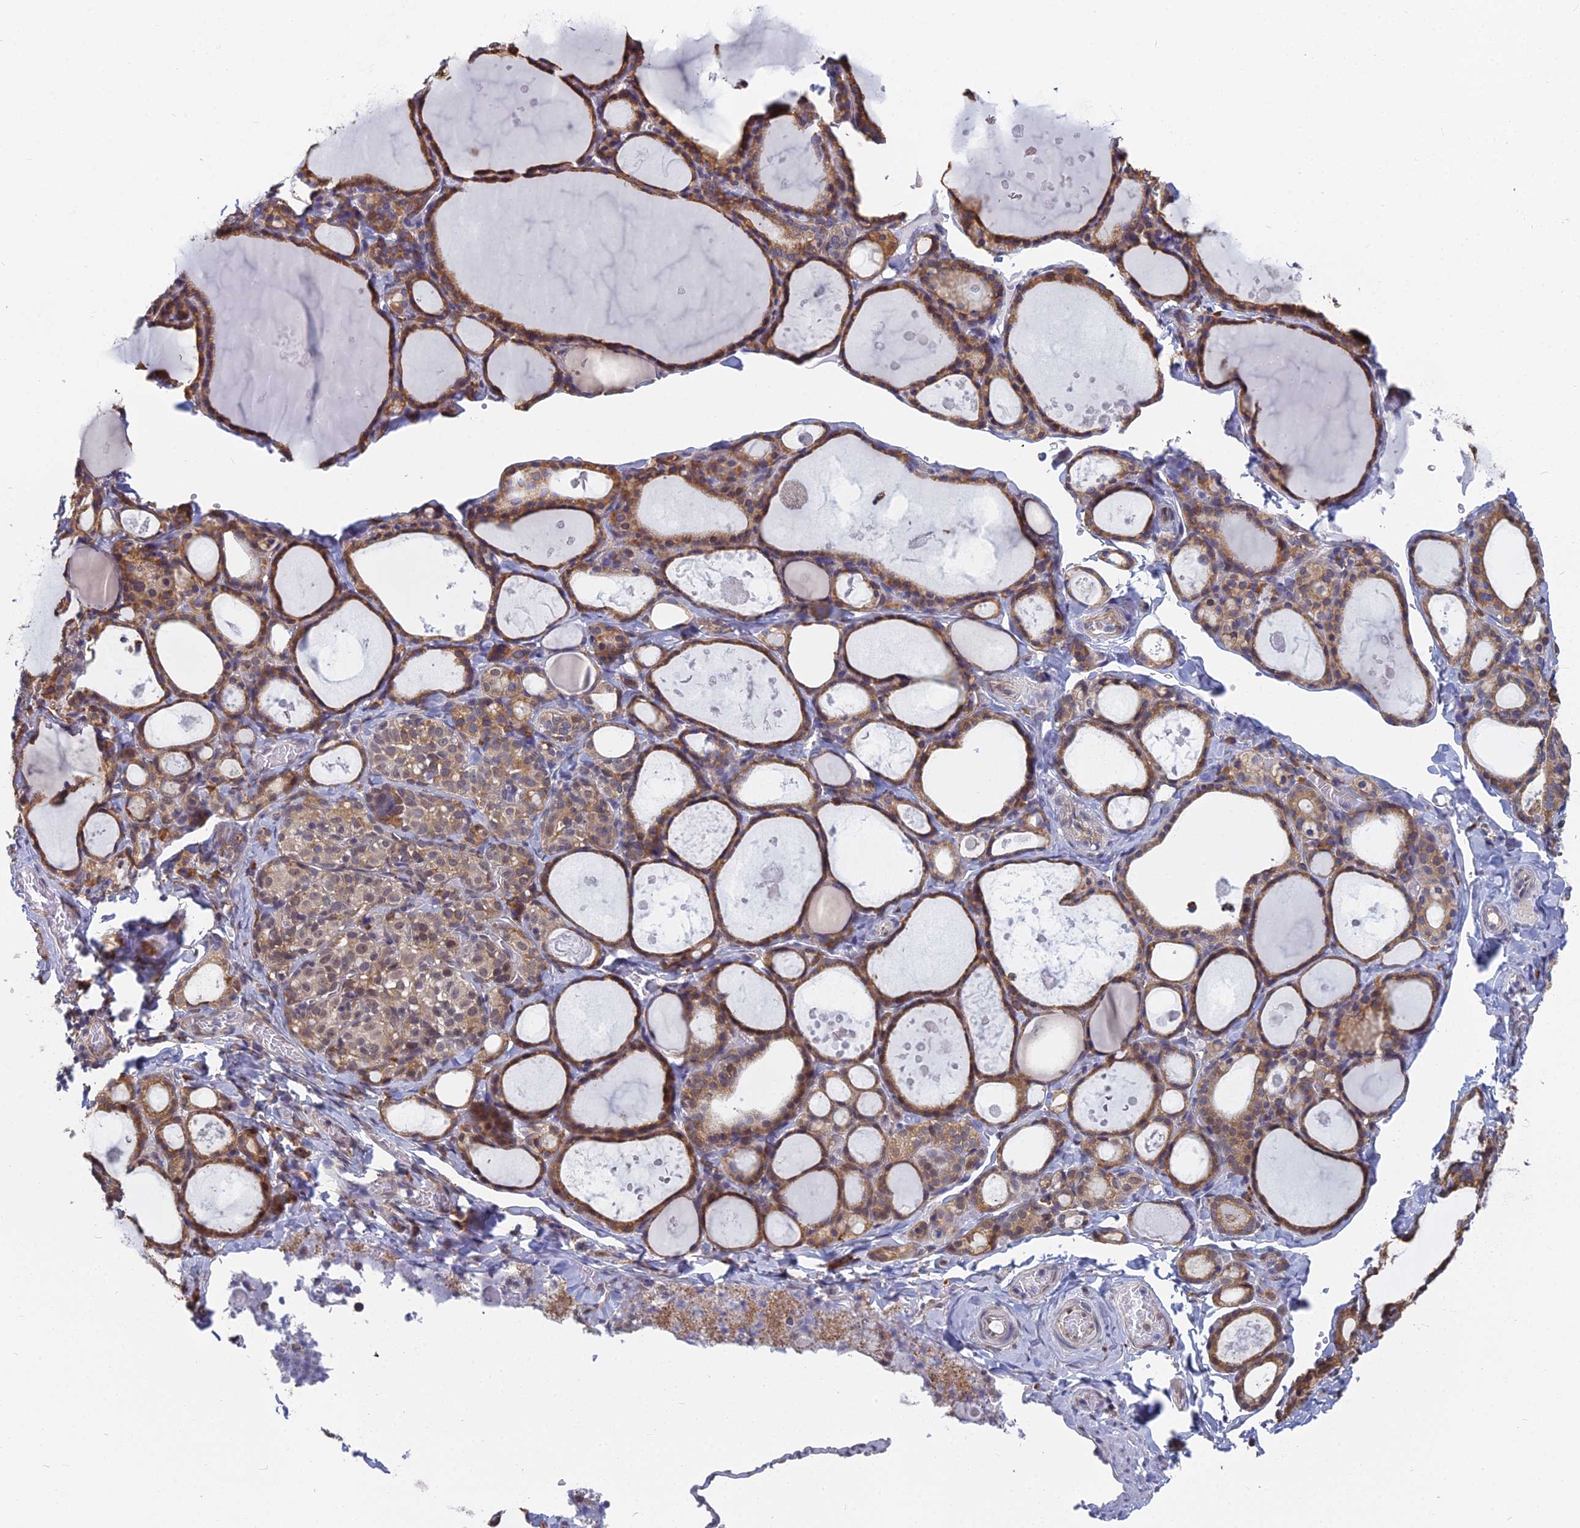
{"staining": {"intensity": "moderate", "quantity": ">75%", "location": "cytoplasmic/membranous"}, "tissue": "thyroid gland", "cell_type": "Glandular cells", "image_type": "normal", "snomed": [{"axis": "morphology", "description": "Normal tissue, NOS"}, {"axis": "topography", "description": "Thyroid gland"}], "caption": "Protein expression analysis of benign human thyroid gland reveals moderate cytoplasmic/membranous positivity in about >75% of glandular cells.", "gene": "KIAA1143", "patient": {"sex": "male", "age": 56}}